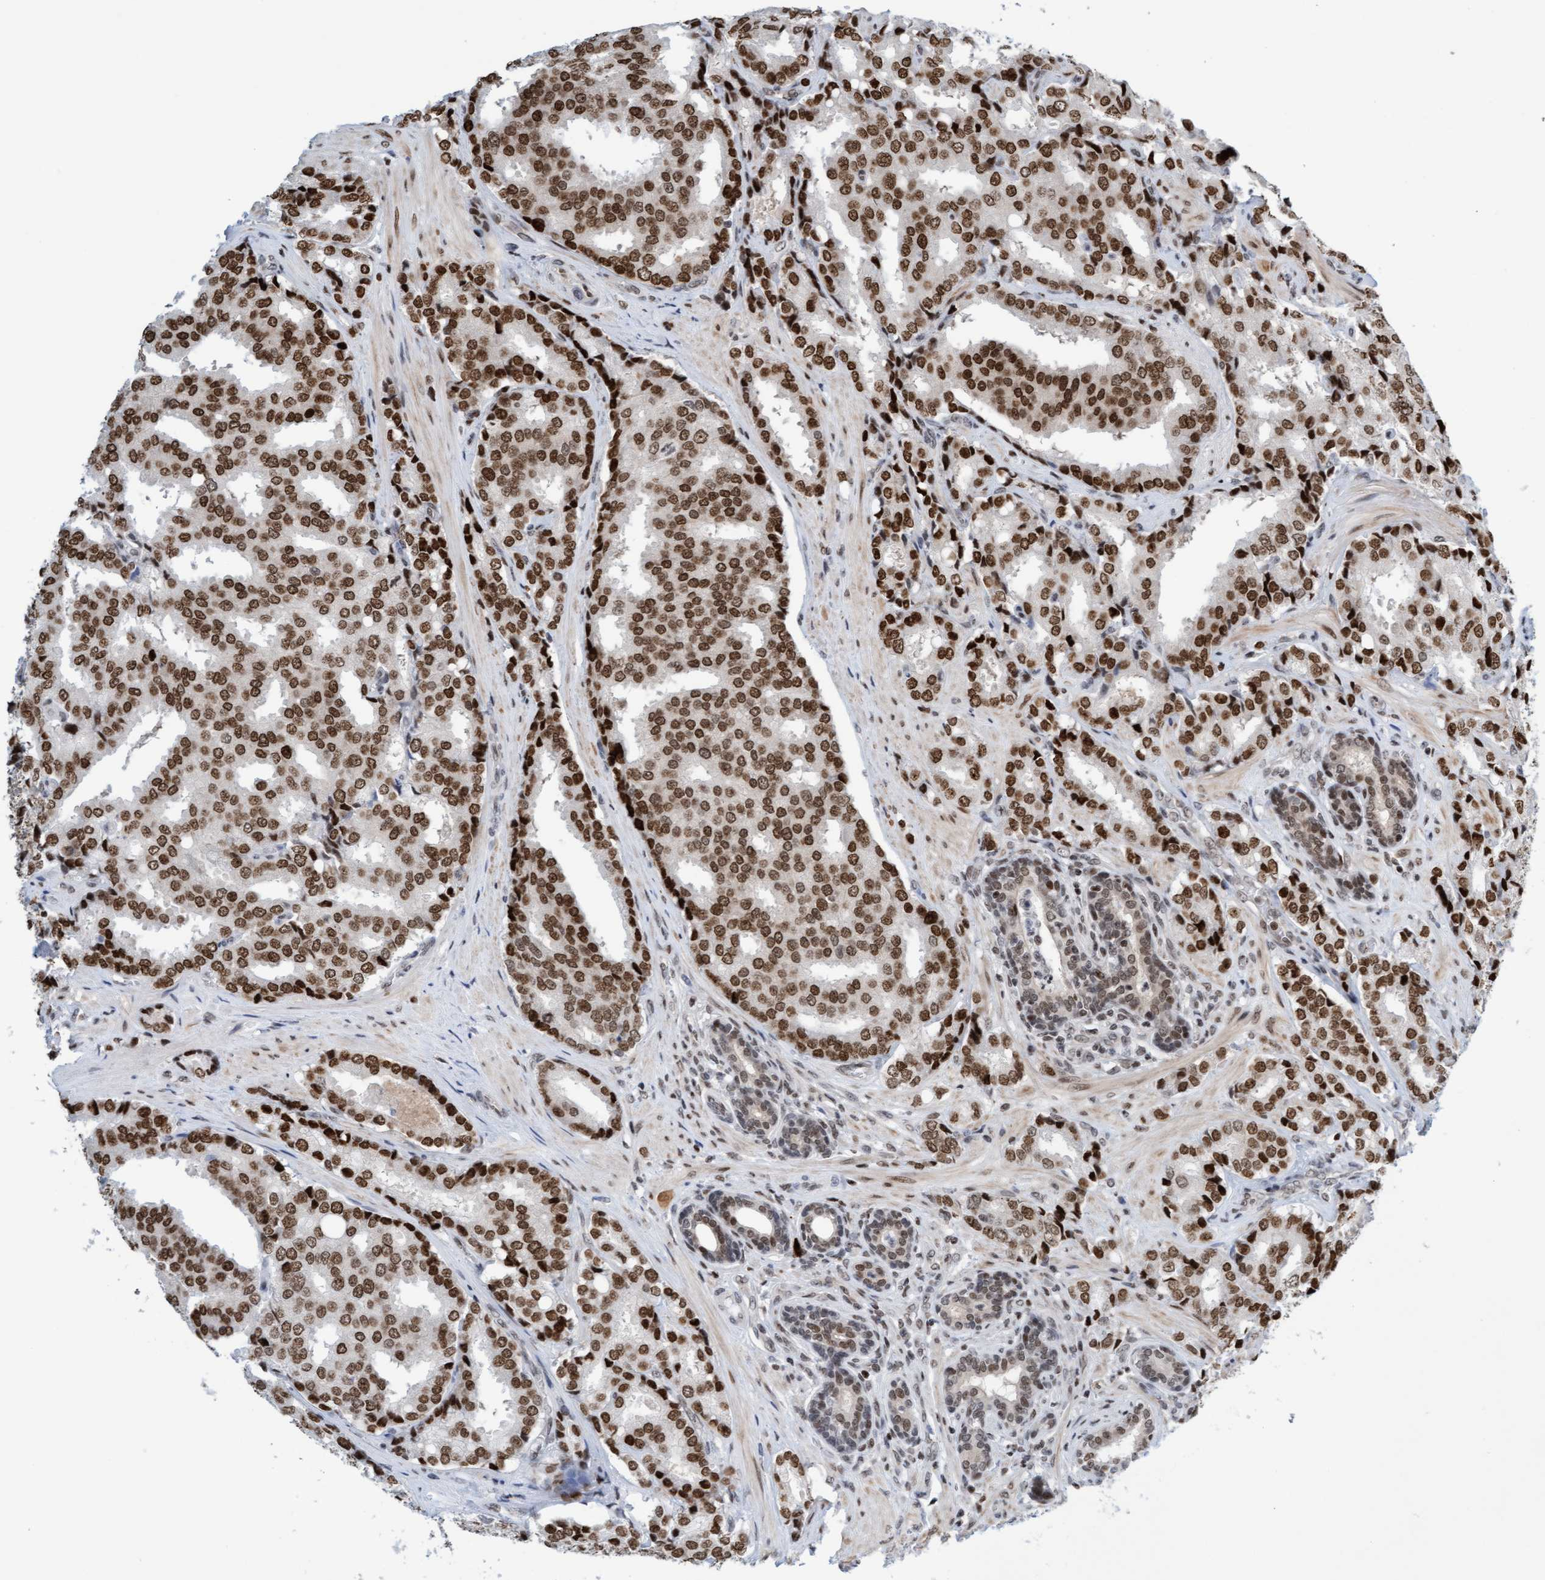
{"staining": {"intensity": "strong", "quantity": ">75%", "location": "nuclear"}, "tissue": "prostate cancer", "cell_type": "Tumor cells", "image_type": "cancer", "snomed": [{"axis": "morphology", "description": "Adenocarcinoma, High grade"}, {"axis": "topography", "description": "Prostate"}], "caption": "Prostate cancer (adenocarcinoma (high-grade)) tissue exhibits strong nuclear positivity in about >75% of tumor cells (Stains: DAB (3,3'-diaminobenzidine) in brown, nuclei in blue, Microscopy: brightfield microscopy at high magnification).", "gene": "GLRX2", "patient": {"sex": "male", "age": 50}}